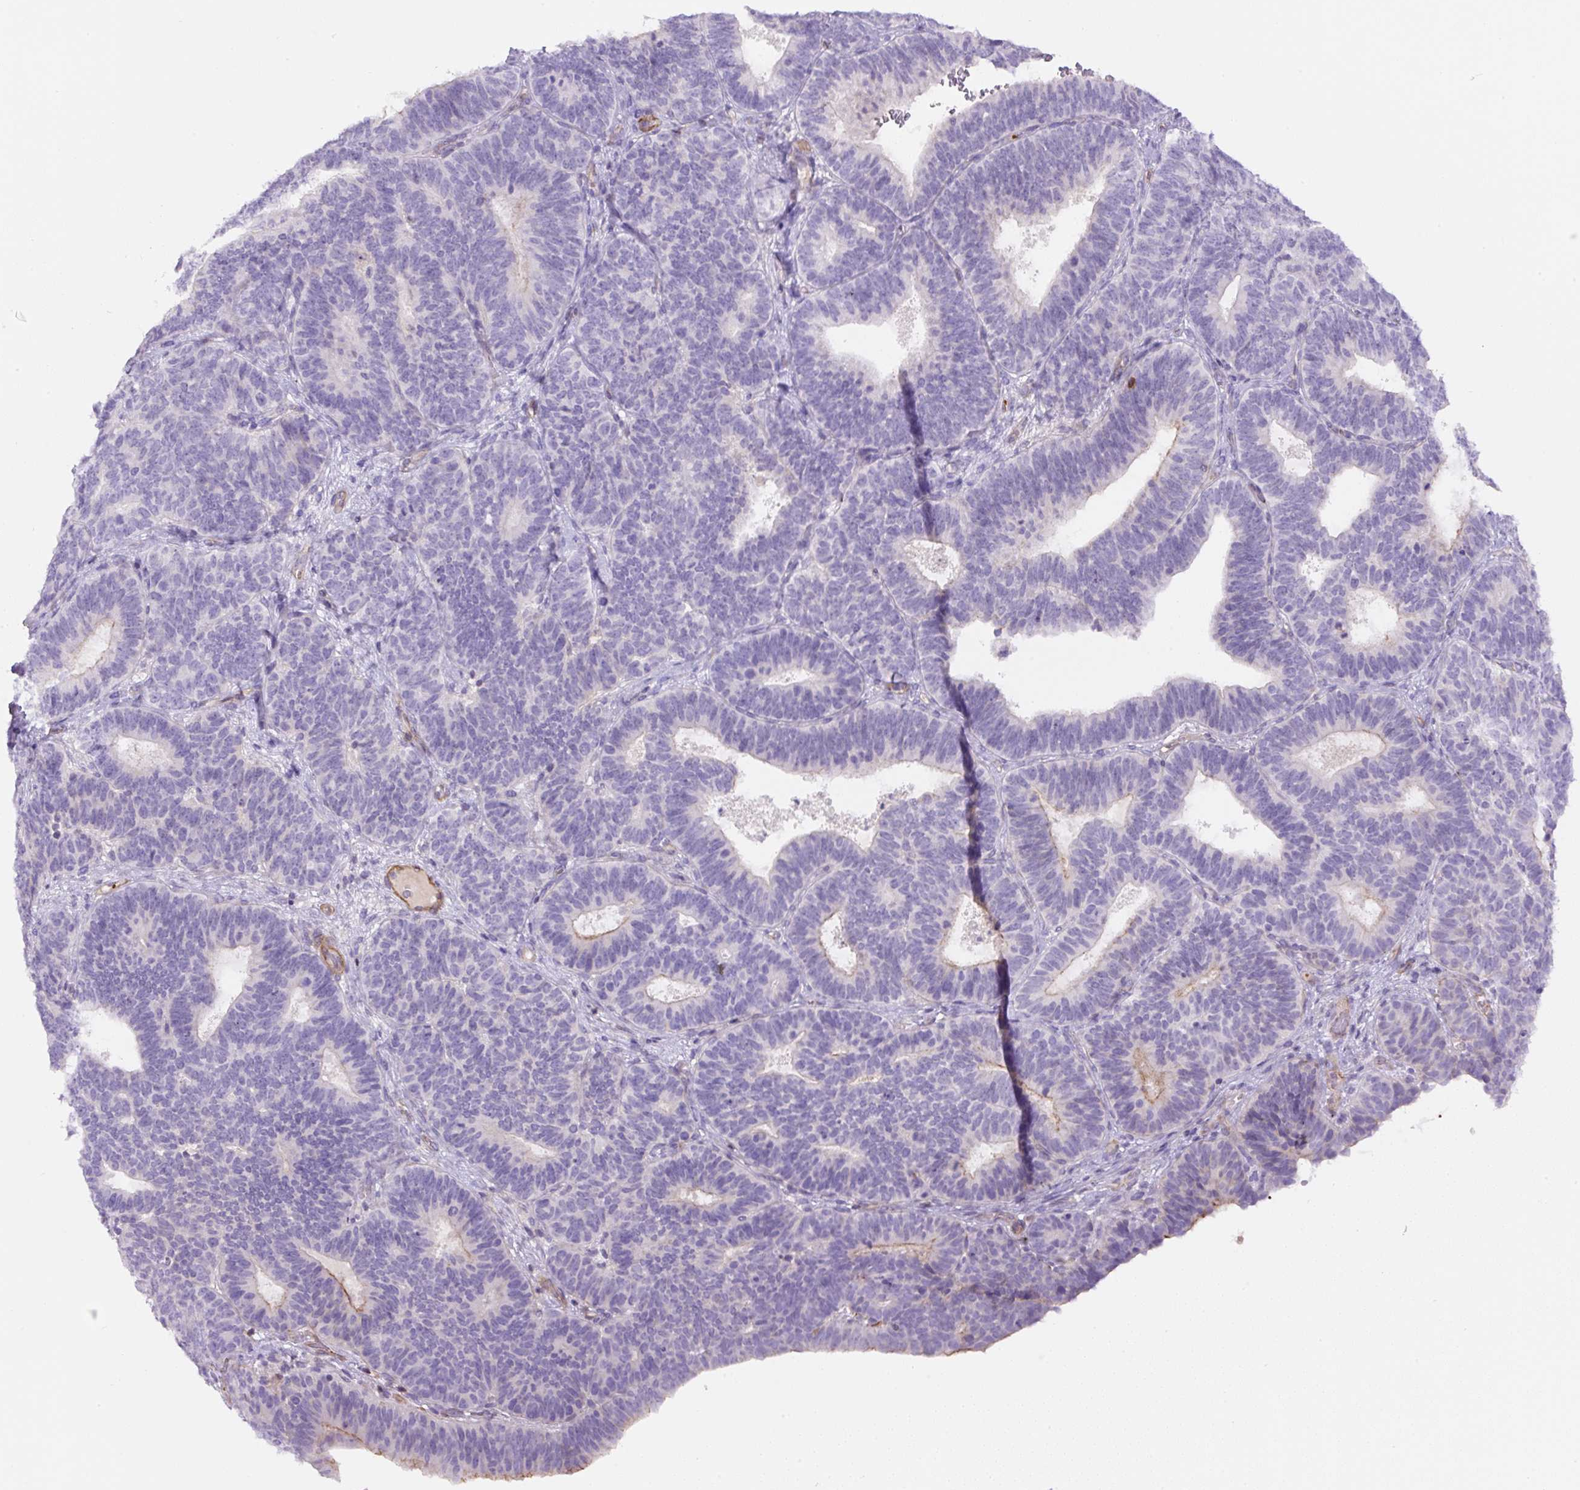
{"staining": {"intensity": "weak", "quantity": "<25%", "location": "cytoplasmic/membranous"}, "tissue": "endometrial cancer", "cell_type": "Tumor cells", "image_type": "cancer", "snomed": [{"axis": "morphology", "description": "Adenocarcinoma, NOS"}, {"axis": "topography", "description": "Endometrium"}], "caption": "IHC micrograph of neoplastic tissue: human adenocarcinoma (endometrial) stained with DAB demonstrates no significant protein staining in tumor cells.", "gene": "B3GALT5", "patient": {"sex": "female", "age": 70}}